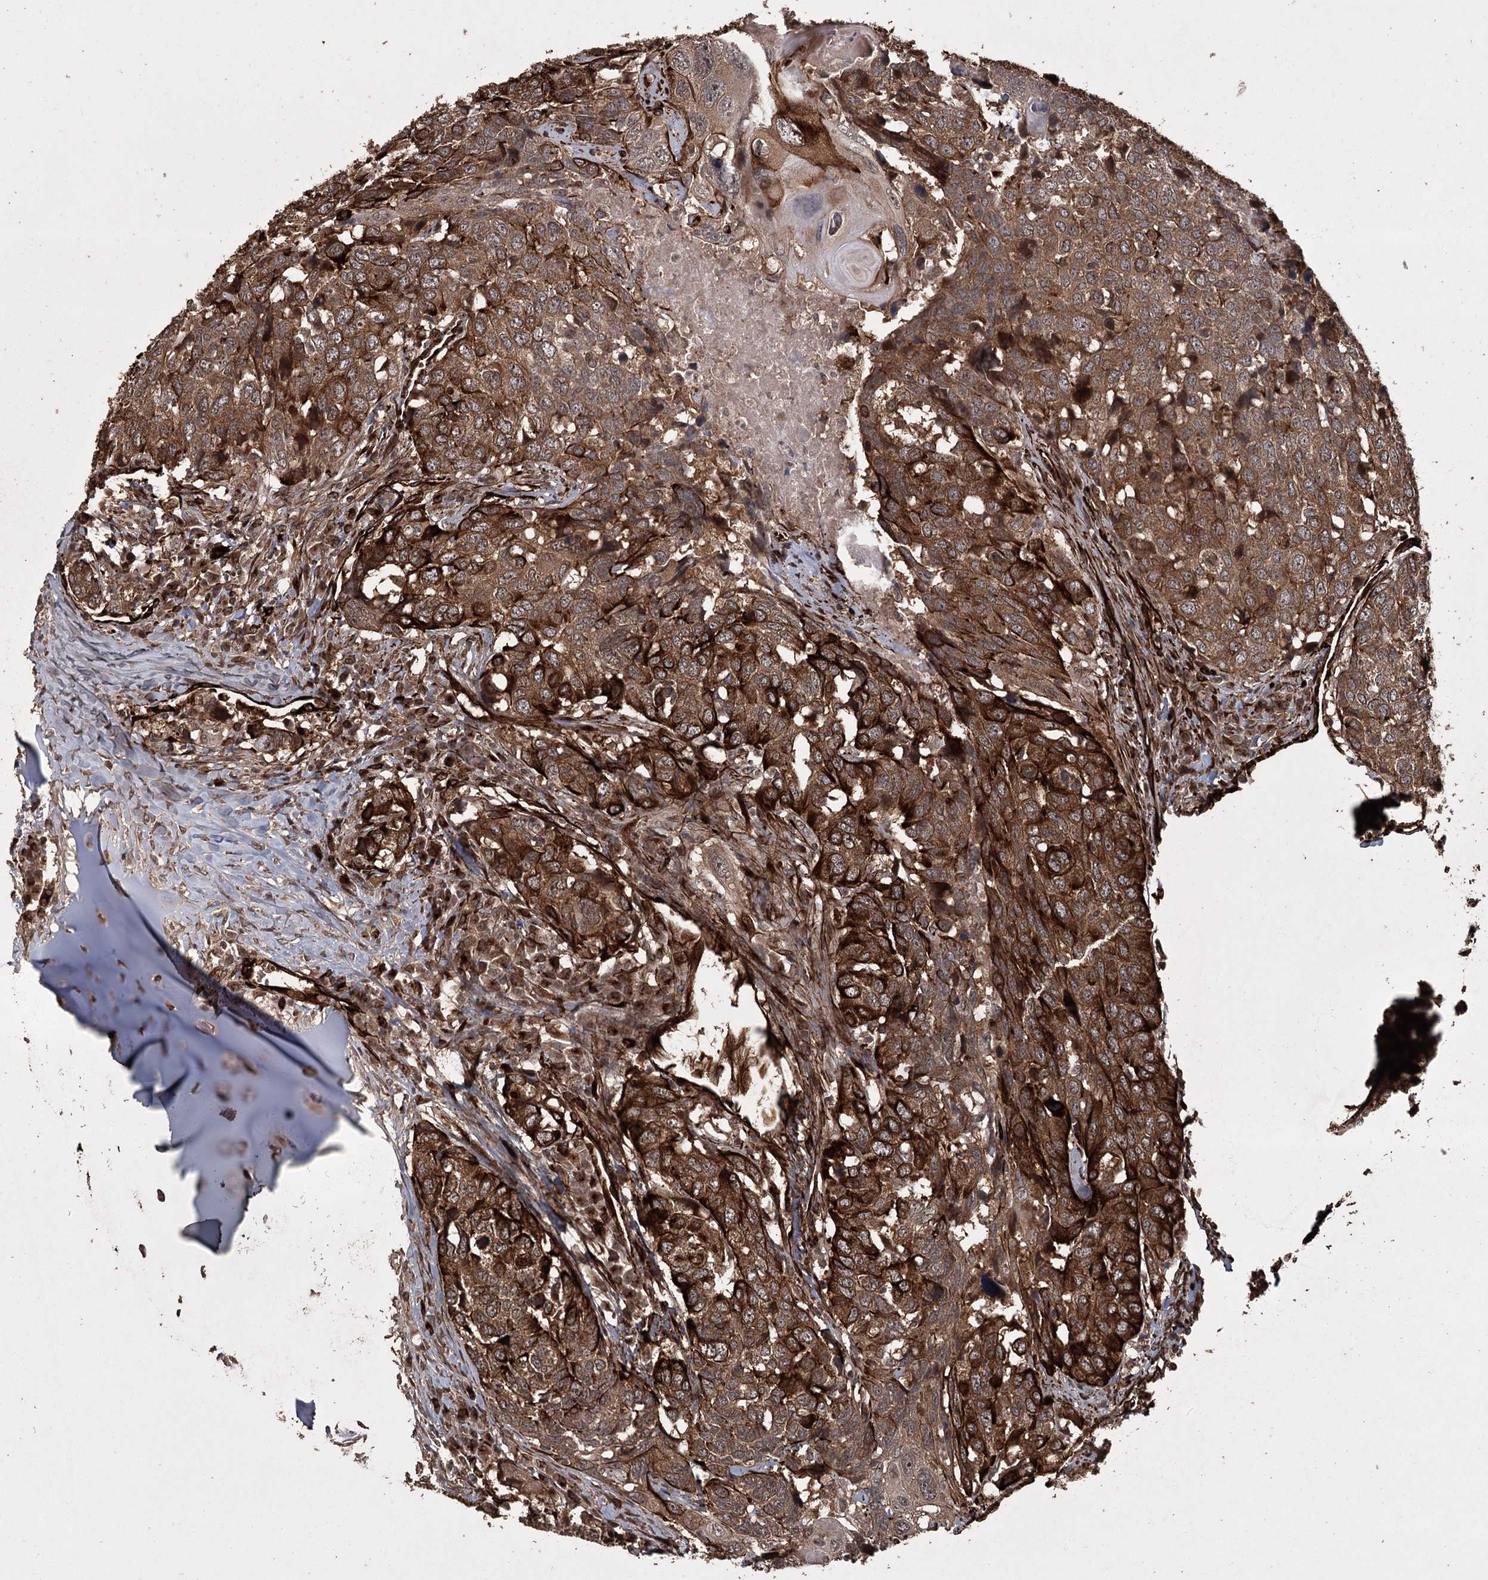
{"staining": {"intensity": "strong", "quantity": ">75%", "location": "cytoplasmic/membranous"}, "tissue": "head and neck cancer", "cell_type": "Tumor cells", "image_type": "cancer", "snomed": [{"axis": "morphology", "description": "Squamous cell carcinoma, NOS"}, {"axis": "topography", "description": "Head-Neck"}], "caption": "Protein staining demonstrates strong cytoplasmic/membranous expression in approximately >75% of tumor cells in head and neck squamous cell carcinoma.", "gene": "RPAP3", "patient": {"sex": "male", "age": 66}}